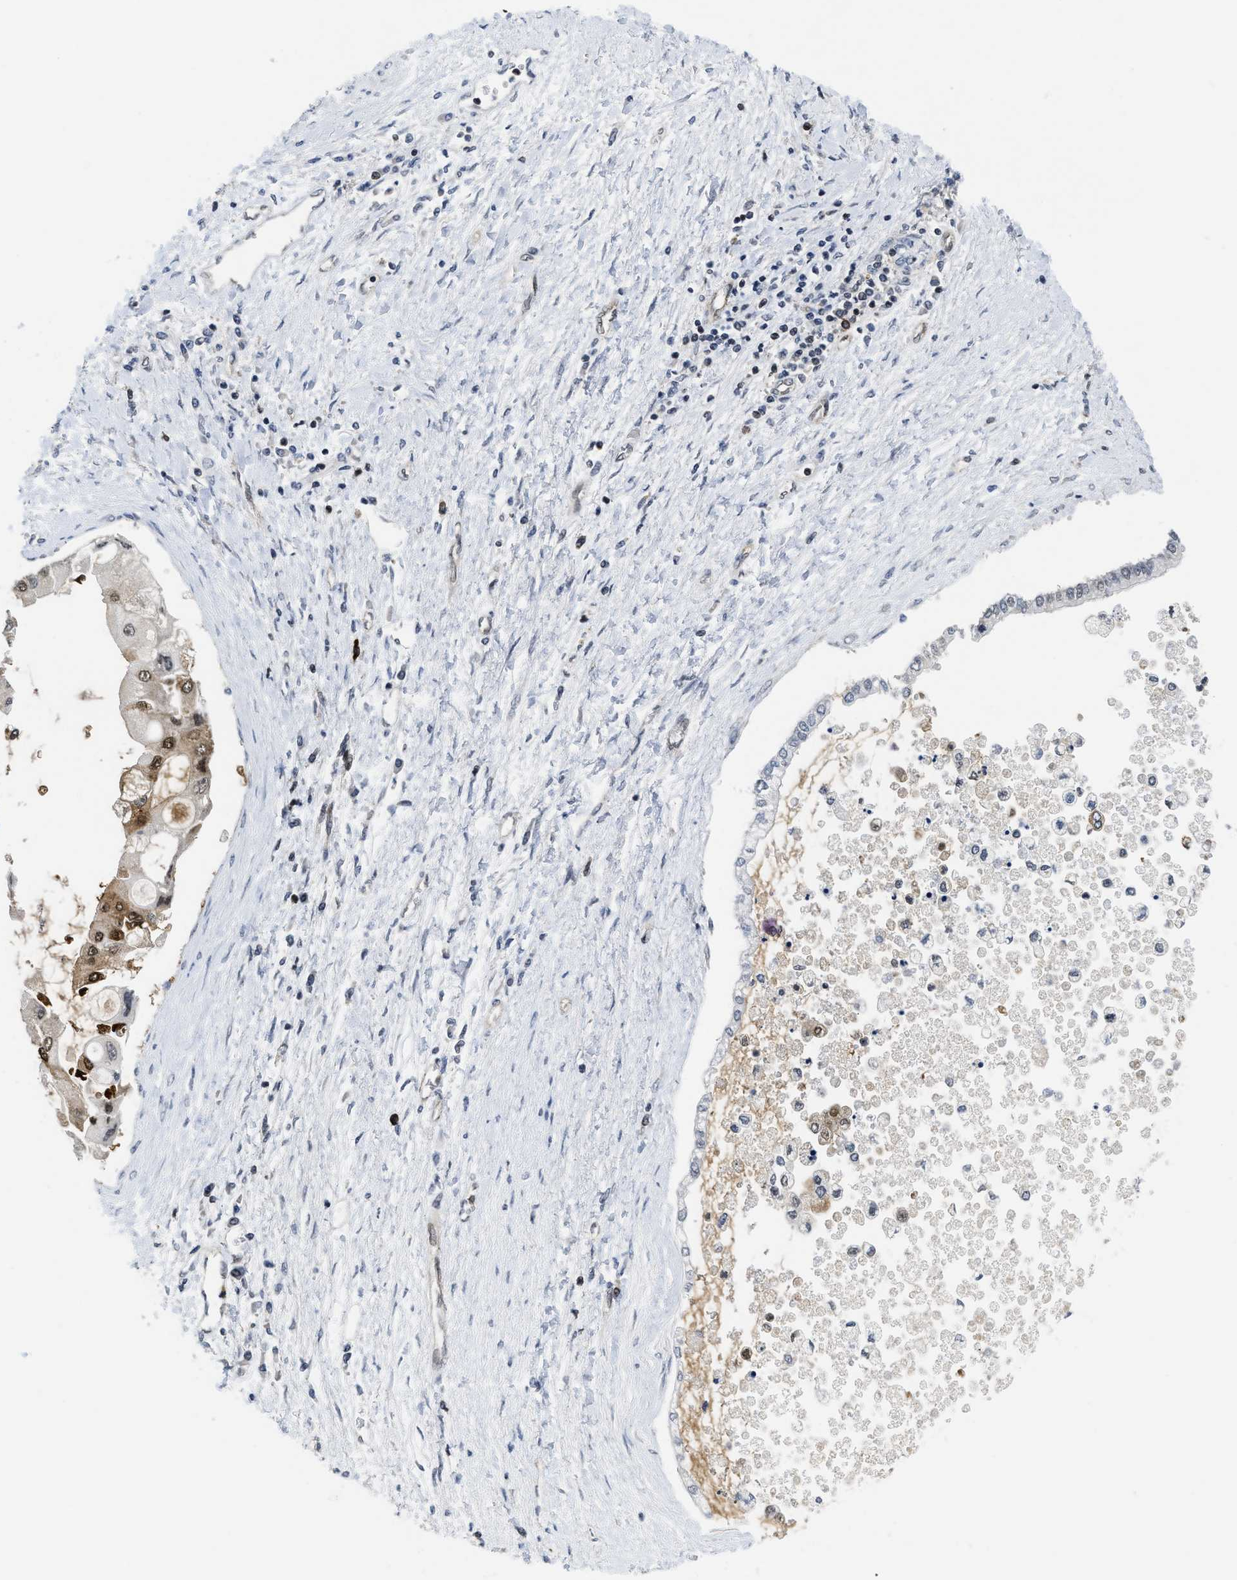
{"staining": {"intensity": "moderate", "quantity": "25%-75%", "location": "cytoplasmic/membranous,nuclear"}, "tissue": "liver cancer", "cell_type": "Tumor cells", "image_type": "cancer", "snomed": [{"axis": "morphology", "description": "Cholangiocarcinoma"}, {"axis": "topography", "description": "Liver"}], "caption": "Cholangiocarcinoma (liver) tissue exhibits moderate cytoplasmic/membranous and nuclear positivity in approximately 25%-75% of tumor cells, visualized by immunohistochemistry.", "gene": "HIF1A", "patient": {"sex": "male", "age": 50}}